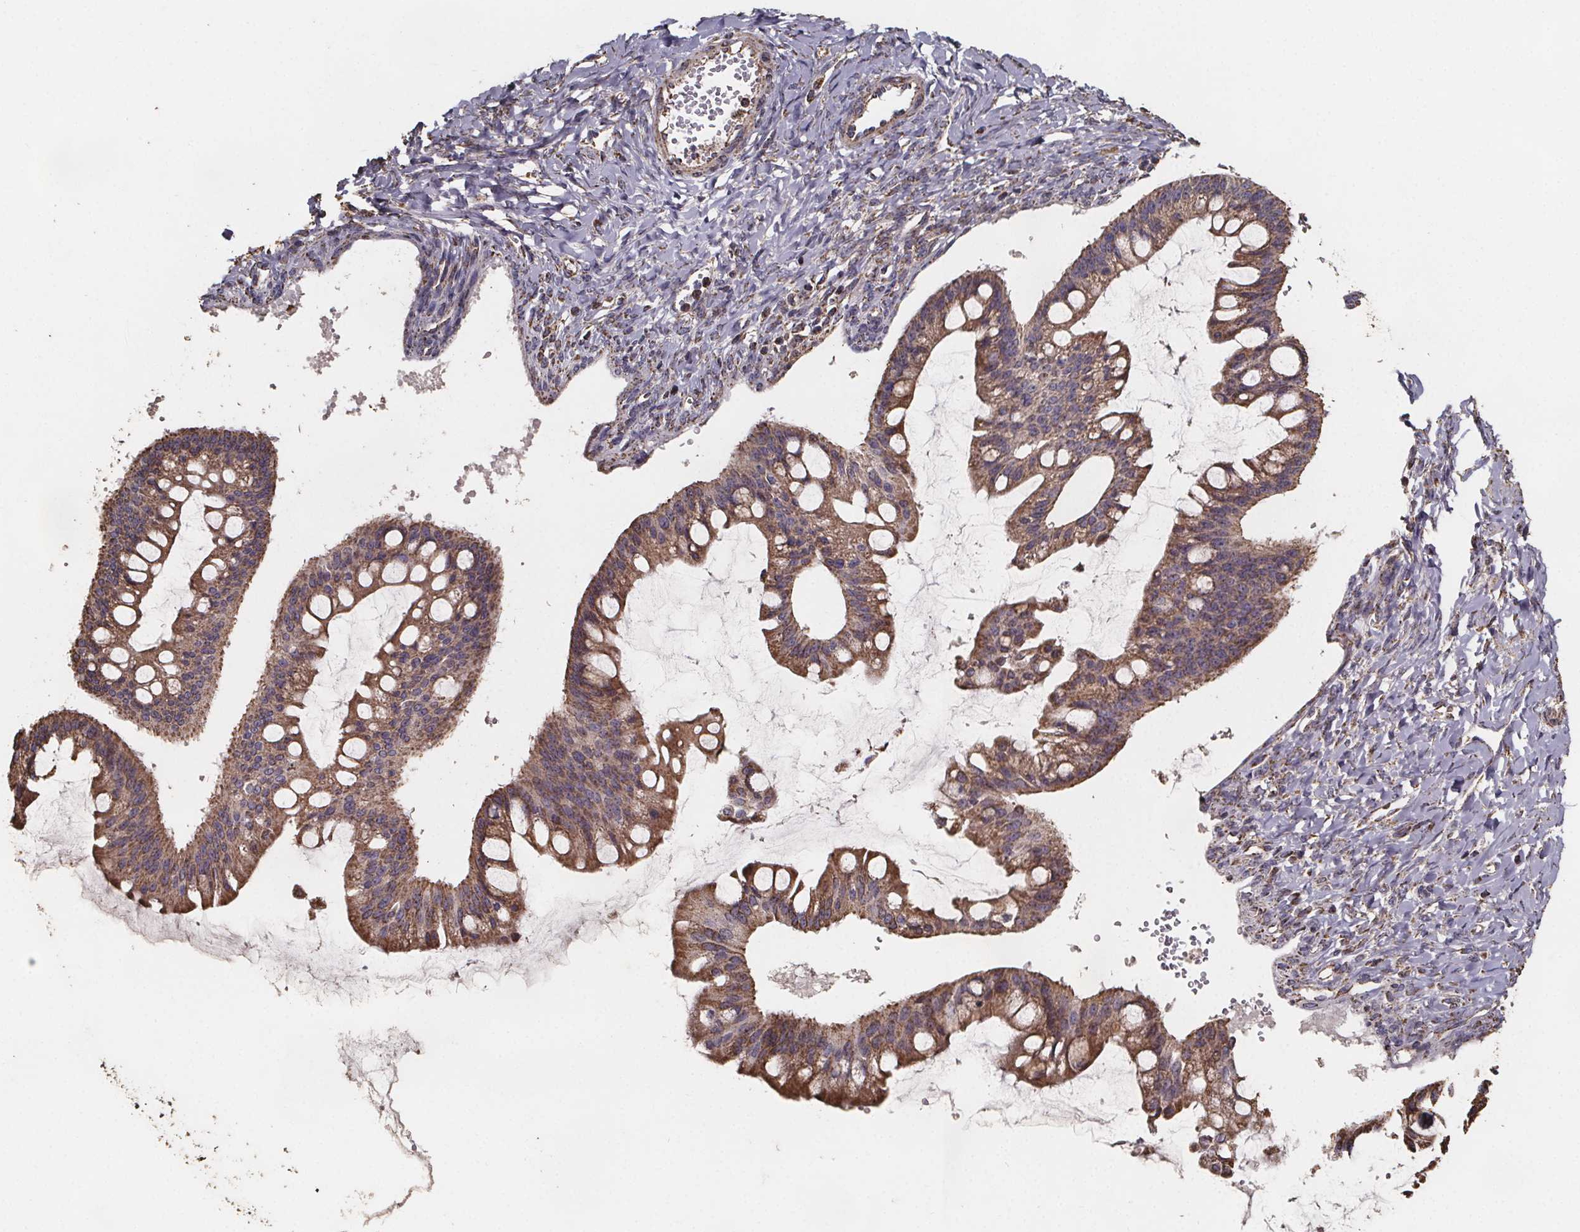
{"staining": {"intensity": "moderate", "quantity": ">75%", "location": "cytoplasmic/membranous"}, "tissue": "ovarian cancer", "cell_type": "Tumor cells", "image_type": "cancer", "snomed": [{"axis": "morphology", "description": "Cystadenocarcinoma, mucinous, NOS"}, {"axis": "topography", "description": "Ovary"}], "caption": "Moderate cytoplasmic/membranous positivity for a protein is seen in approximately >75% of tumor cells of ovarian cancer (mucinous cystadenocarcinoma) using immunohistochemistry.", "gene": "SLC35D2", "patient": {"sex": "female", "age": 73}}